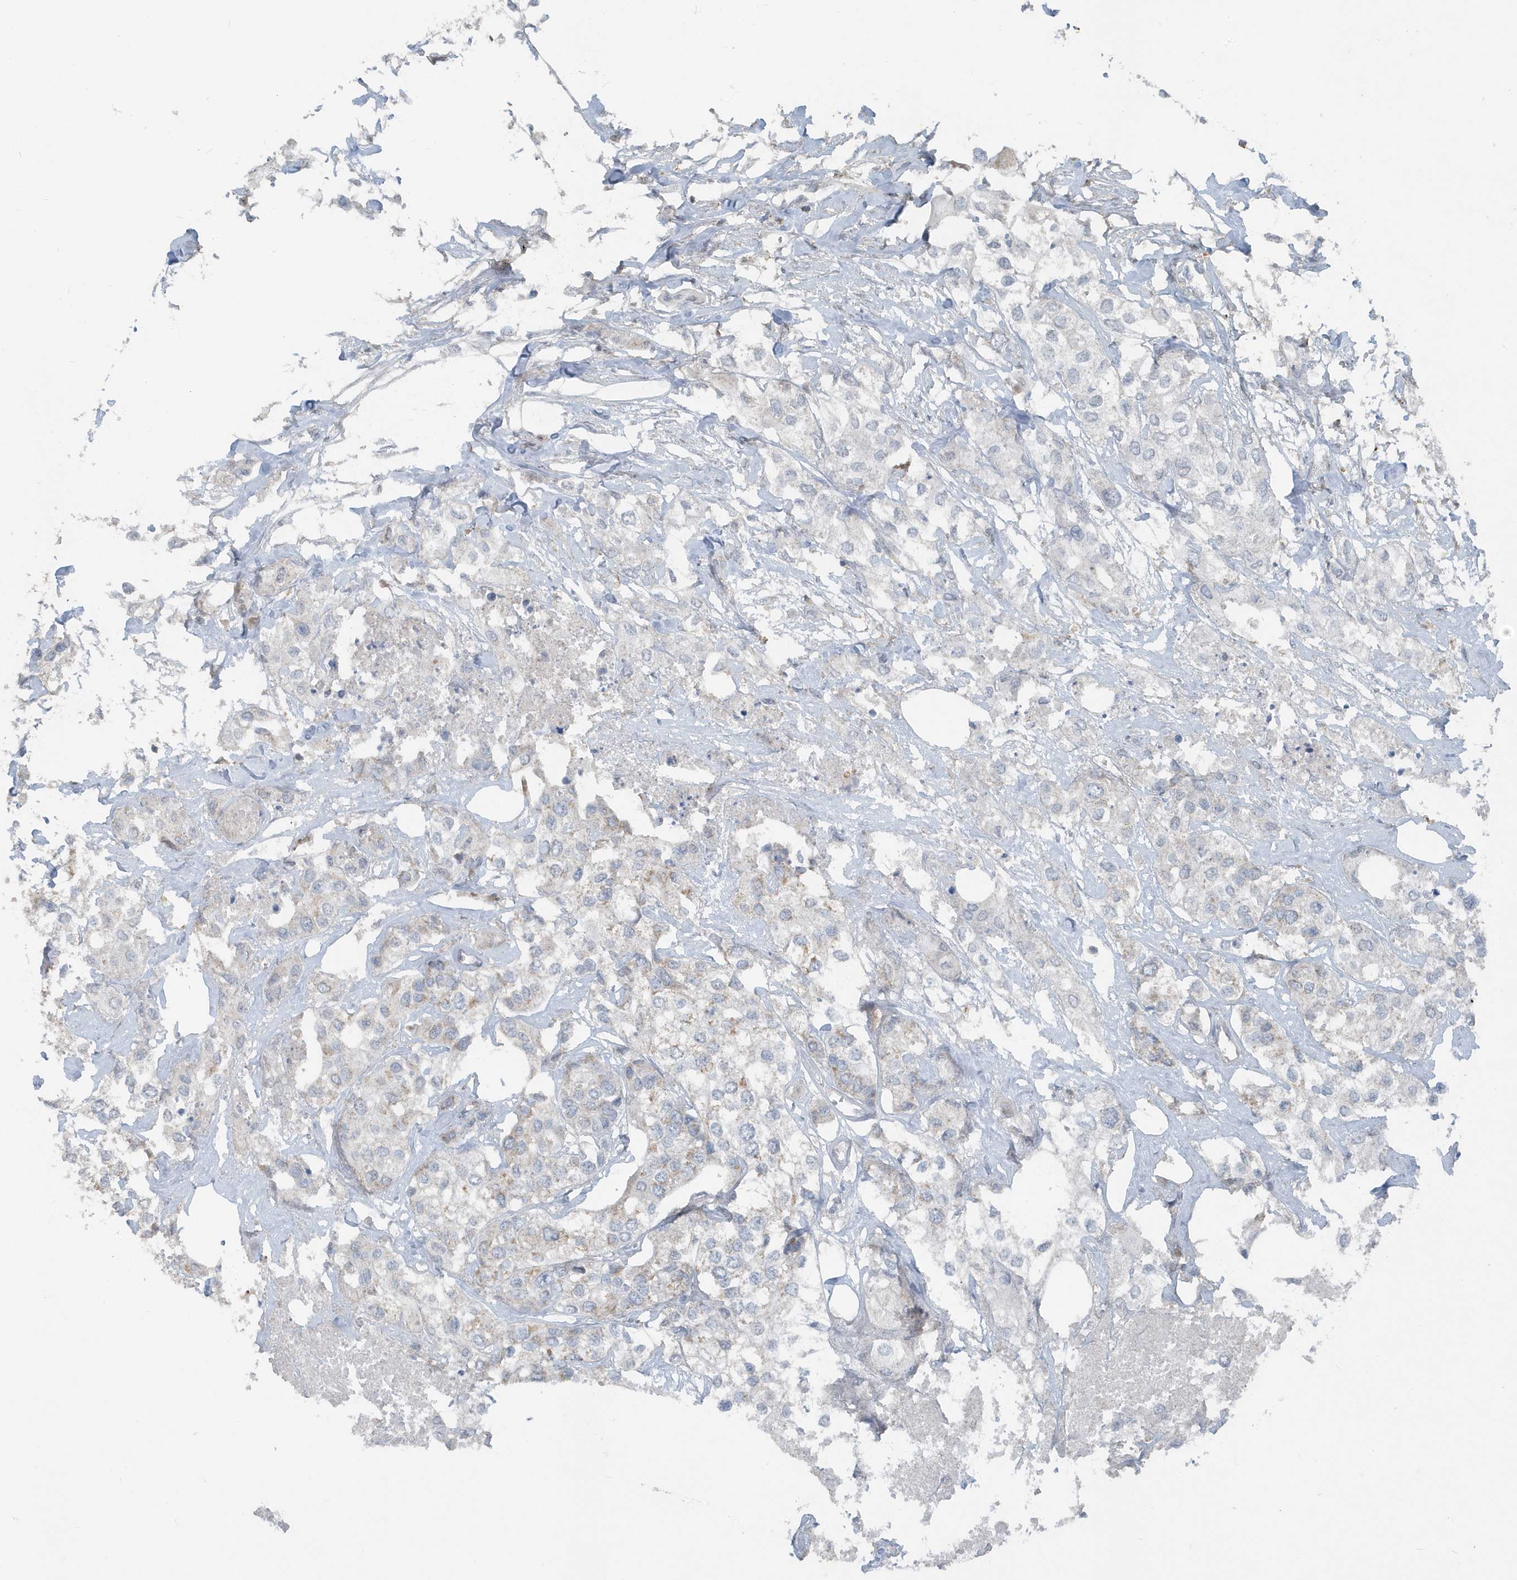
{"staining": {"intensity": "negative", "quantity": "none", "location": "none"}, "tissue": "urothelial cancer", "cell_type": "Tumor cells", "image_type": "cancer", "snomed": [{"axis": "morphology", "description": "Urothelial carcinoma, High grade"}, {"axis": "topography", "description": "Urinary bladder"}], "caption": "Human urothelial carcinoma (high-grade) stained for a protein using immunohistochemistry exhibits no positivity in tumor cells.", "gene": "ACTC1", "patient": {"sex": "male", "age": 64}}